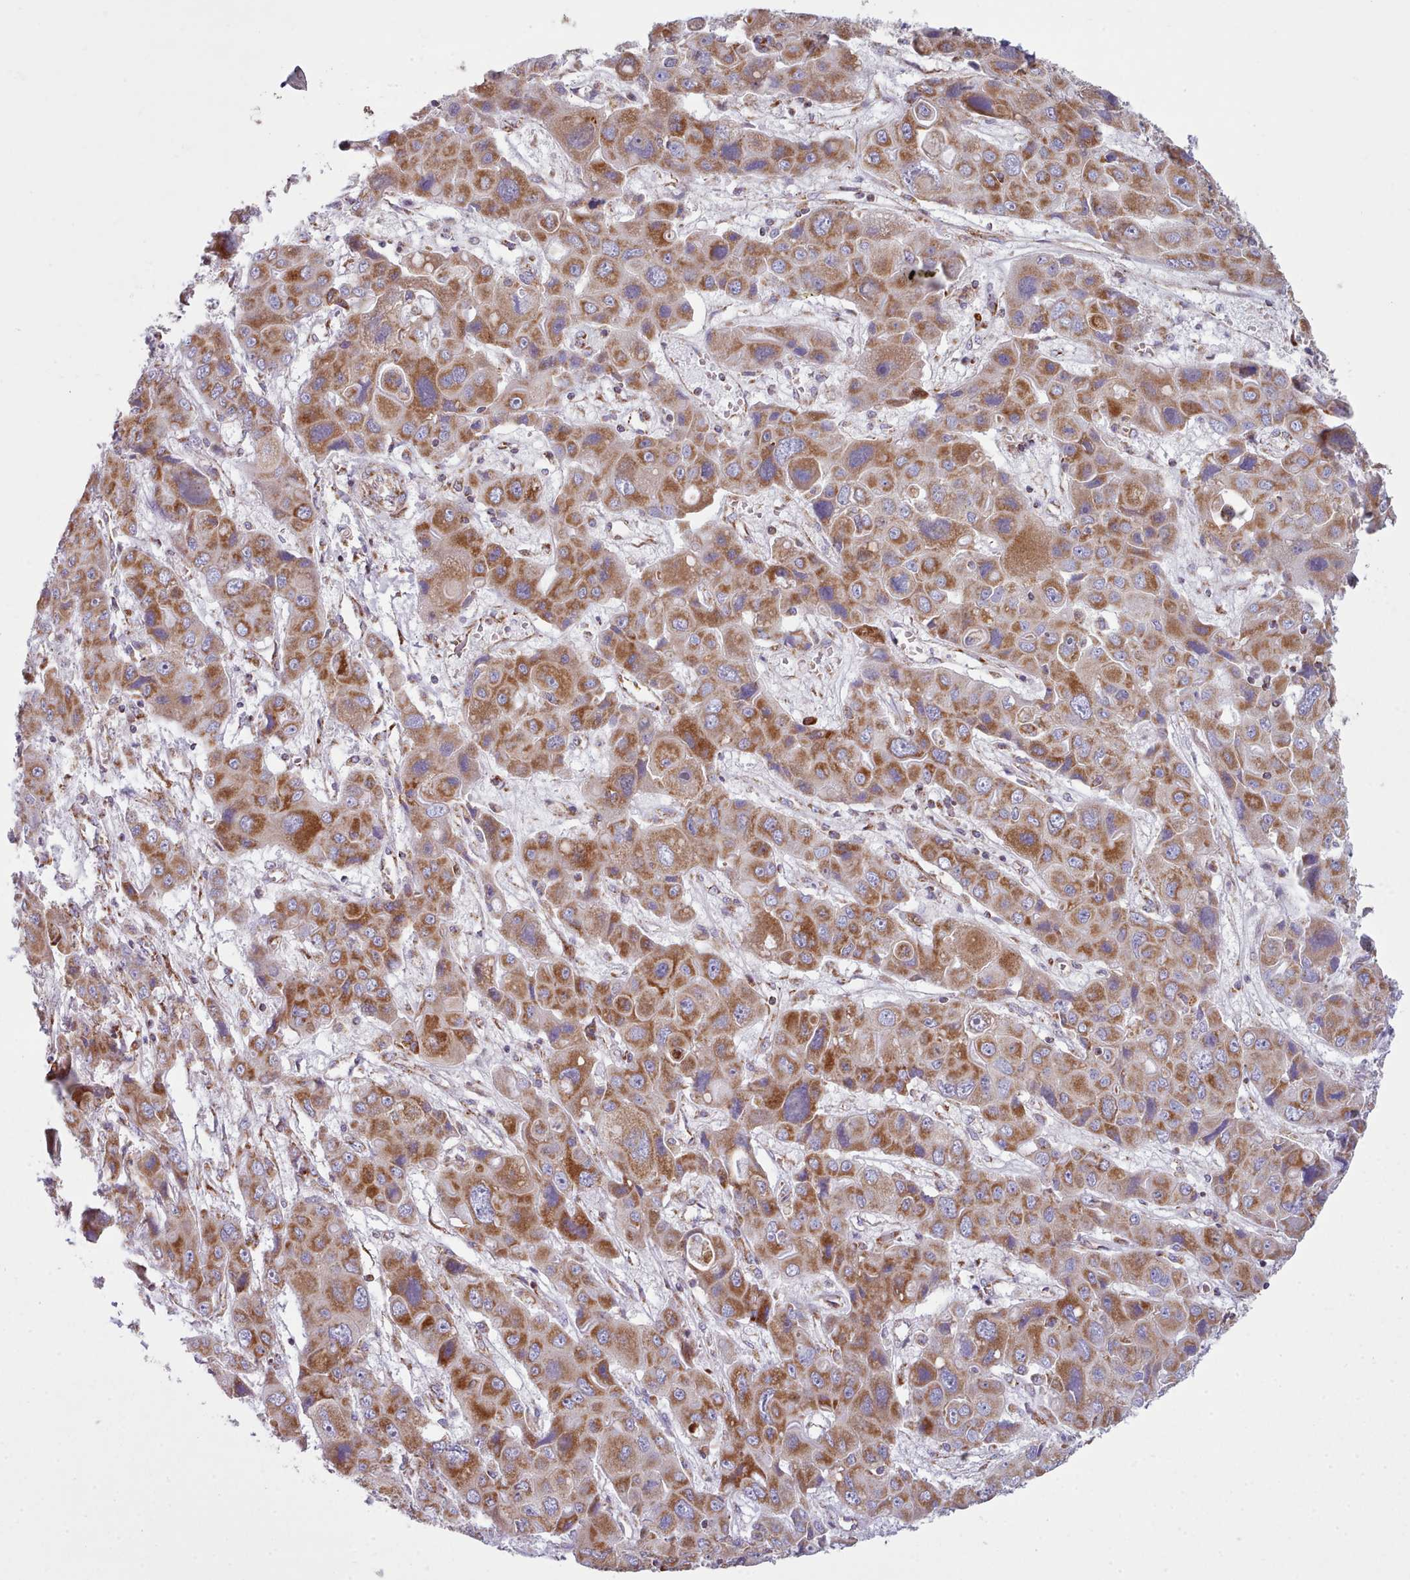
{"staining": {"intensity": "strong", "quantity": ">75%", "location": "cytoplasmic/membranous"}, "tissue": "liver cancer", "cell_type": "Tumor cells", "image_type": "cancer", "snomed": [{"axis": "morphology", "description": "Cholangiocarcinoma"}, {"axis": "topography", "description": "Liver"}], "caption": "Protein staining by IHC displays strong cytoplasmic/membranous staining in approximately >75% of tumor cells in cholangiocarcinoma (liver).", "gene": "SRP54", "patient": {"sex": "male", "age": 67}}